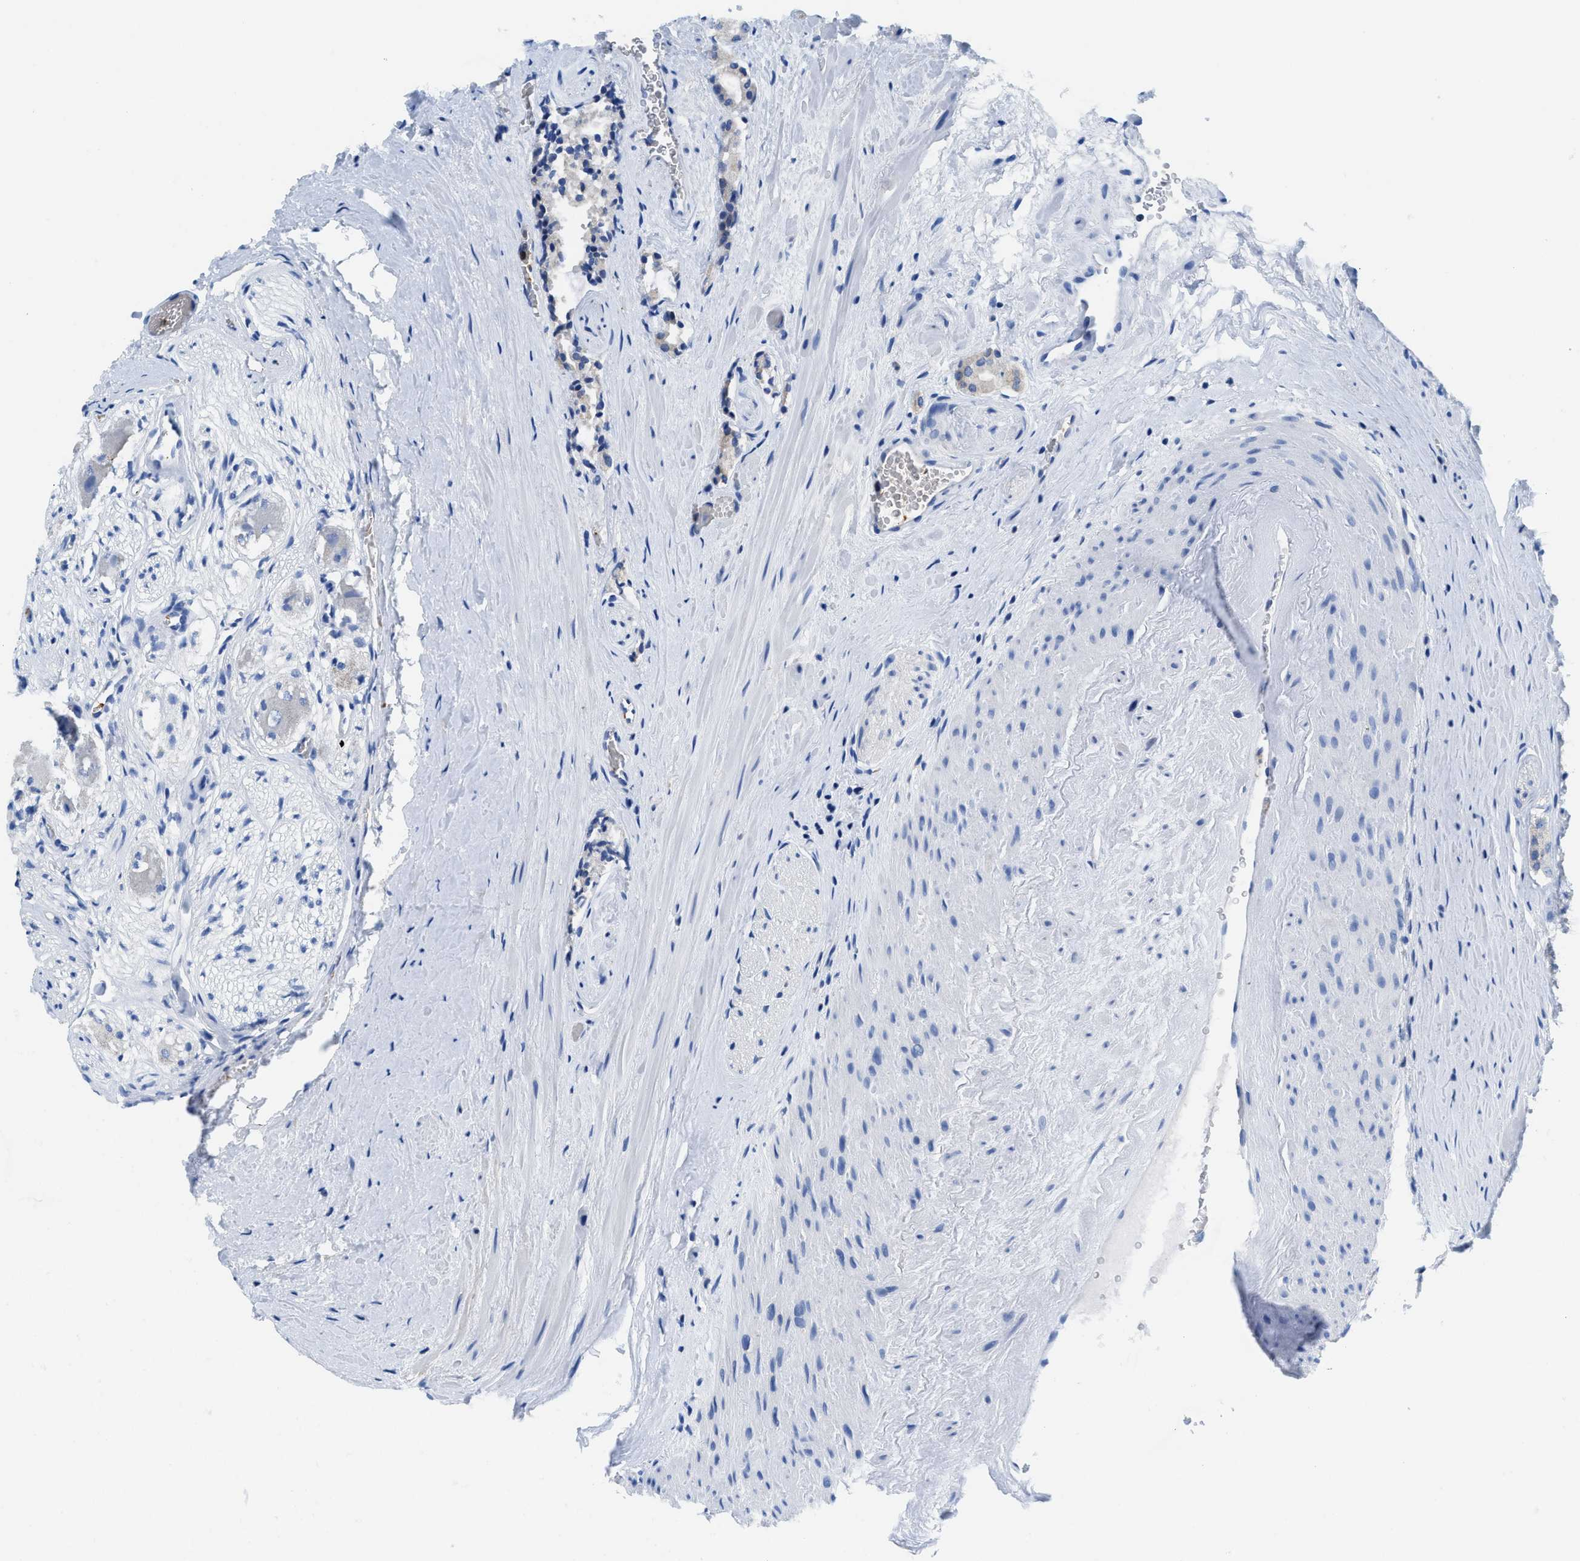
{"staining": {"intensity": "negative", "quantity": "none", "location": "none"}, "tissue": "prostate cancer", "cell_type": "Tumor cells", "image_type": "cancer", "snomed": [{"axis": "morphology", "description": "Adenocarcinoma, High grade"}, {"axis": "topography", "description": "Prostate"}], "caption": "The micrograph reveals no significant positivity in tumor cells of prostate cancer.", "gene": "NEB", "patient": {"sex": "male", "age": 64}}